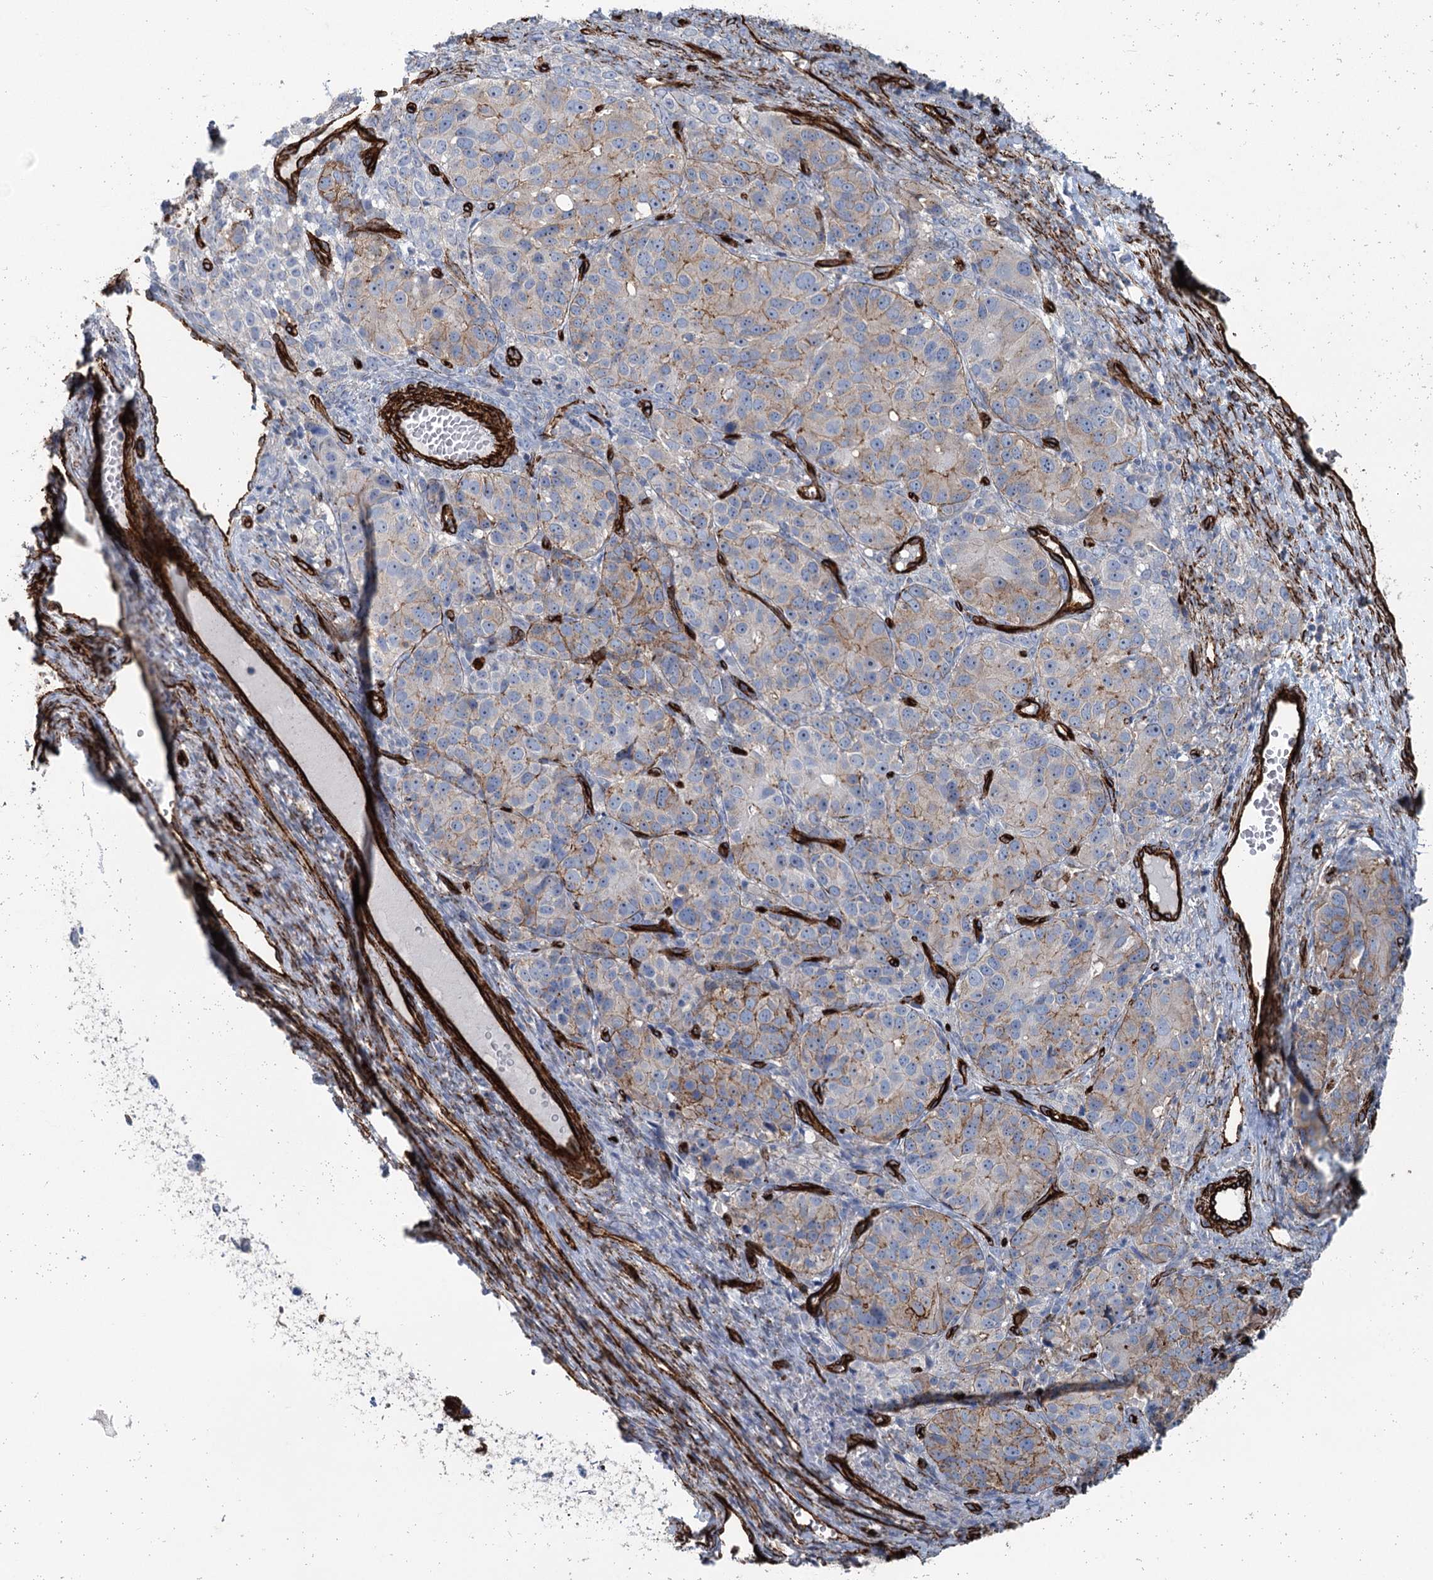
{"staining": {"intensity": "moderate", "quantity": "25%-75%", "location": "cytoplasmic/membranous"}, "tissue": "ovarian cancer", "cell_type": "Tumor cells", "image_type": "cancer", "snomed": [{"axis": "morphology", "description": "Carcinoma, endometroid"}, {"axis": "topography", "description": "Ovary"}], "caption": "Human ovarian cancer (endometroid carcinoma) stained with a brown dye reveals moderate cytoplasmic/membranous positive positivity in about 25%-75% of tumor cells.", "gene": "IQSEC1", "patient": {"sex": "female", "age": 51}}